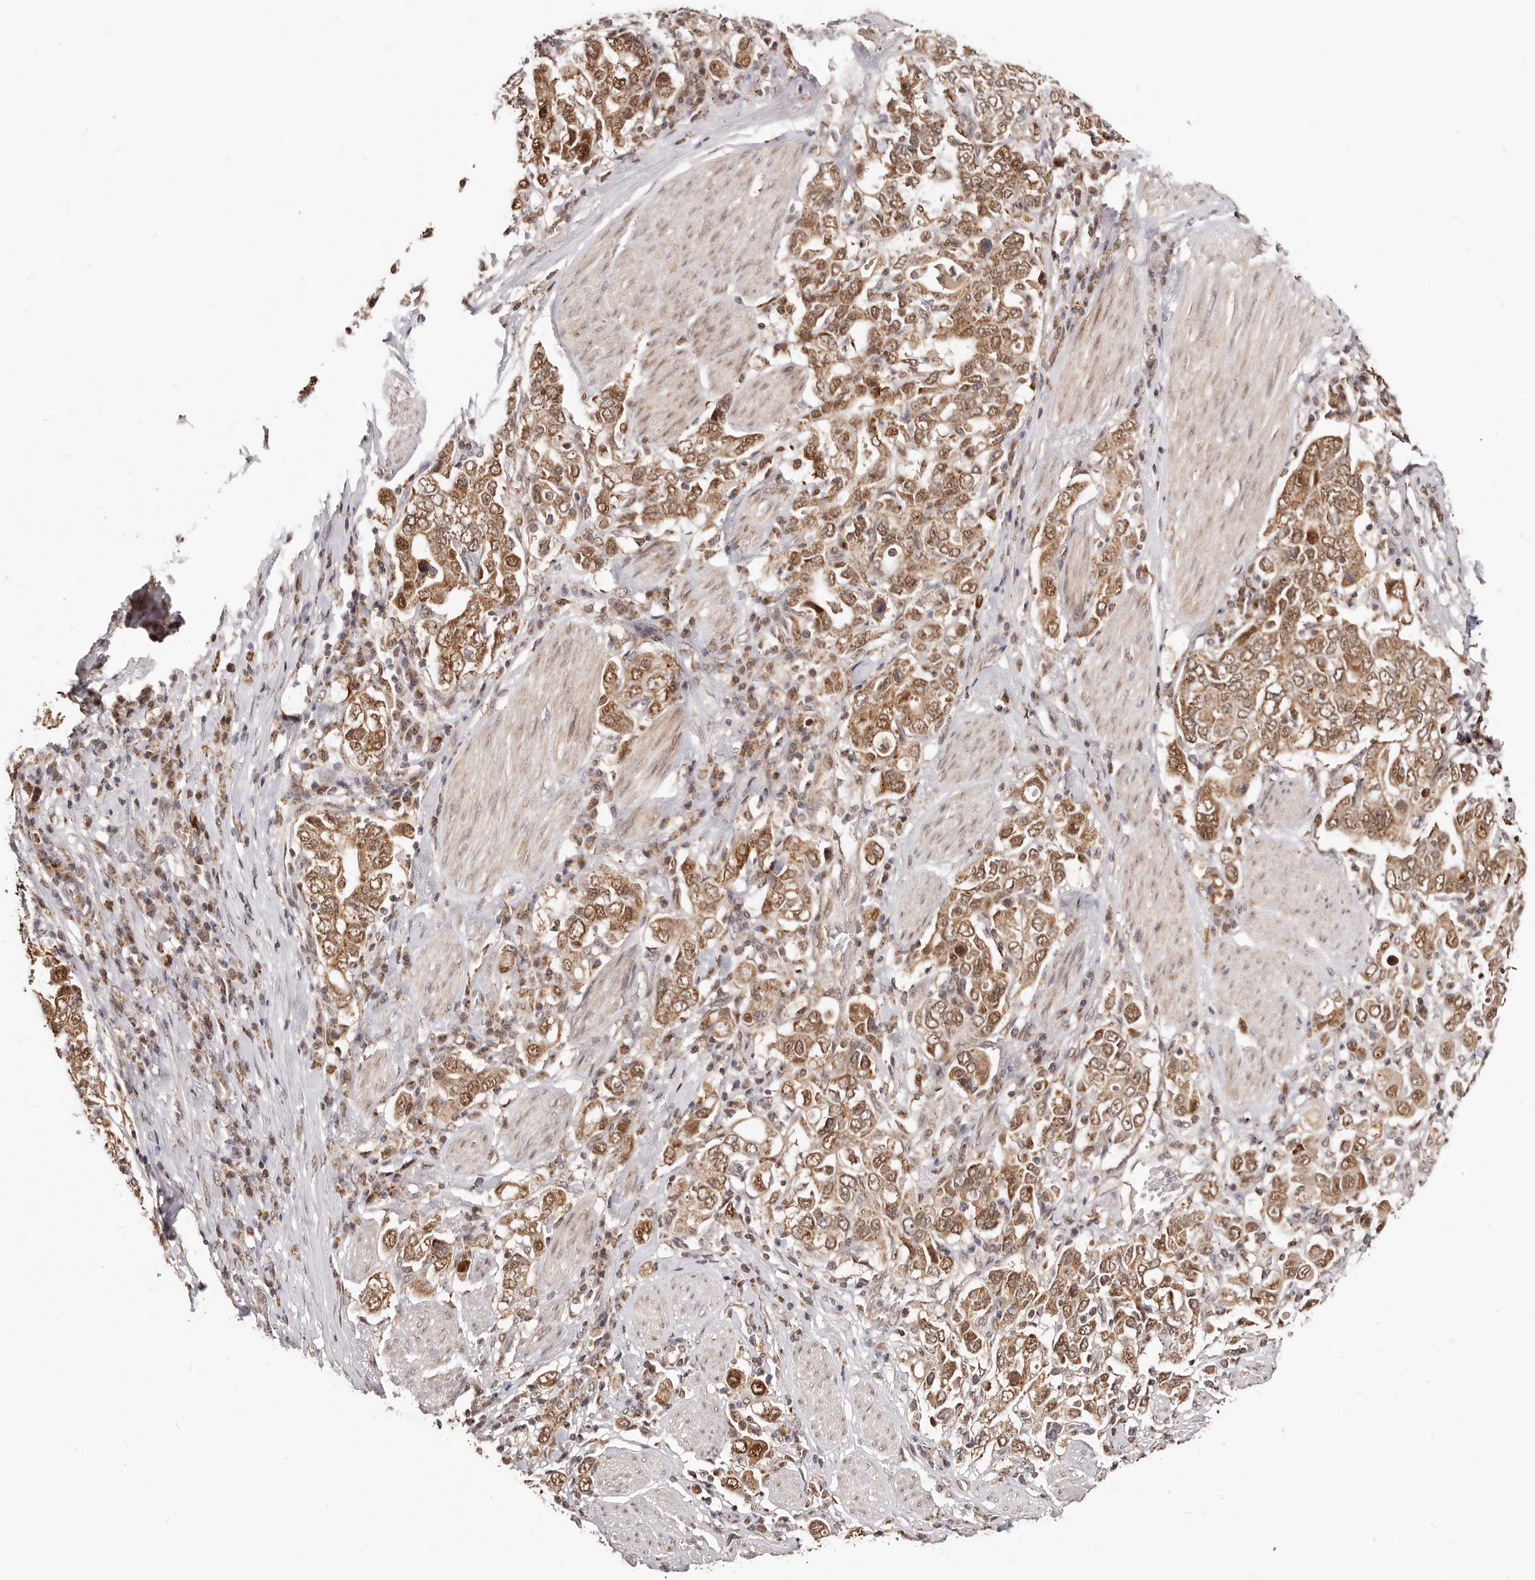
{"staining": {"intensity": "moderate", "quantity": ">75%", "location": "nuclear"}, "tissue": "stomach cancer", "cell_type": "Tumor cells", "image_type": "cancer", "snomed": [{"axis": "morphology", "description": "Adenocarcinoma, NOS"}, {"axis": "topography", "description": "Stomach, upper"}], "caption": "Tumor cells show medium levels of moderate nuclear expression in about >75% of cells in stomach adenocarcinoma.", "gene": "SEC14L1", "patient": {"sex": "male", "age": 62}}